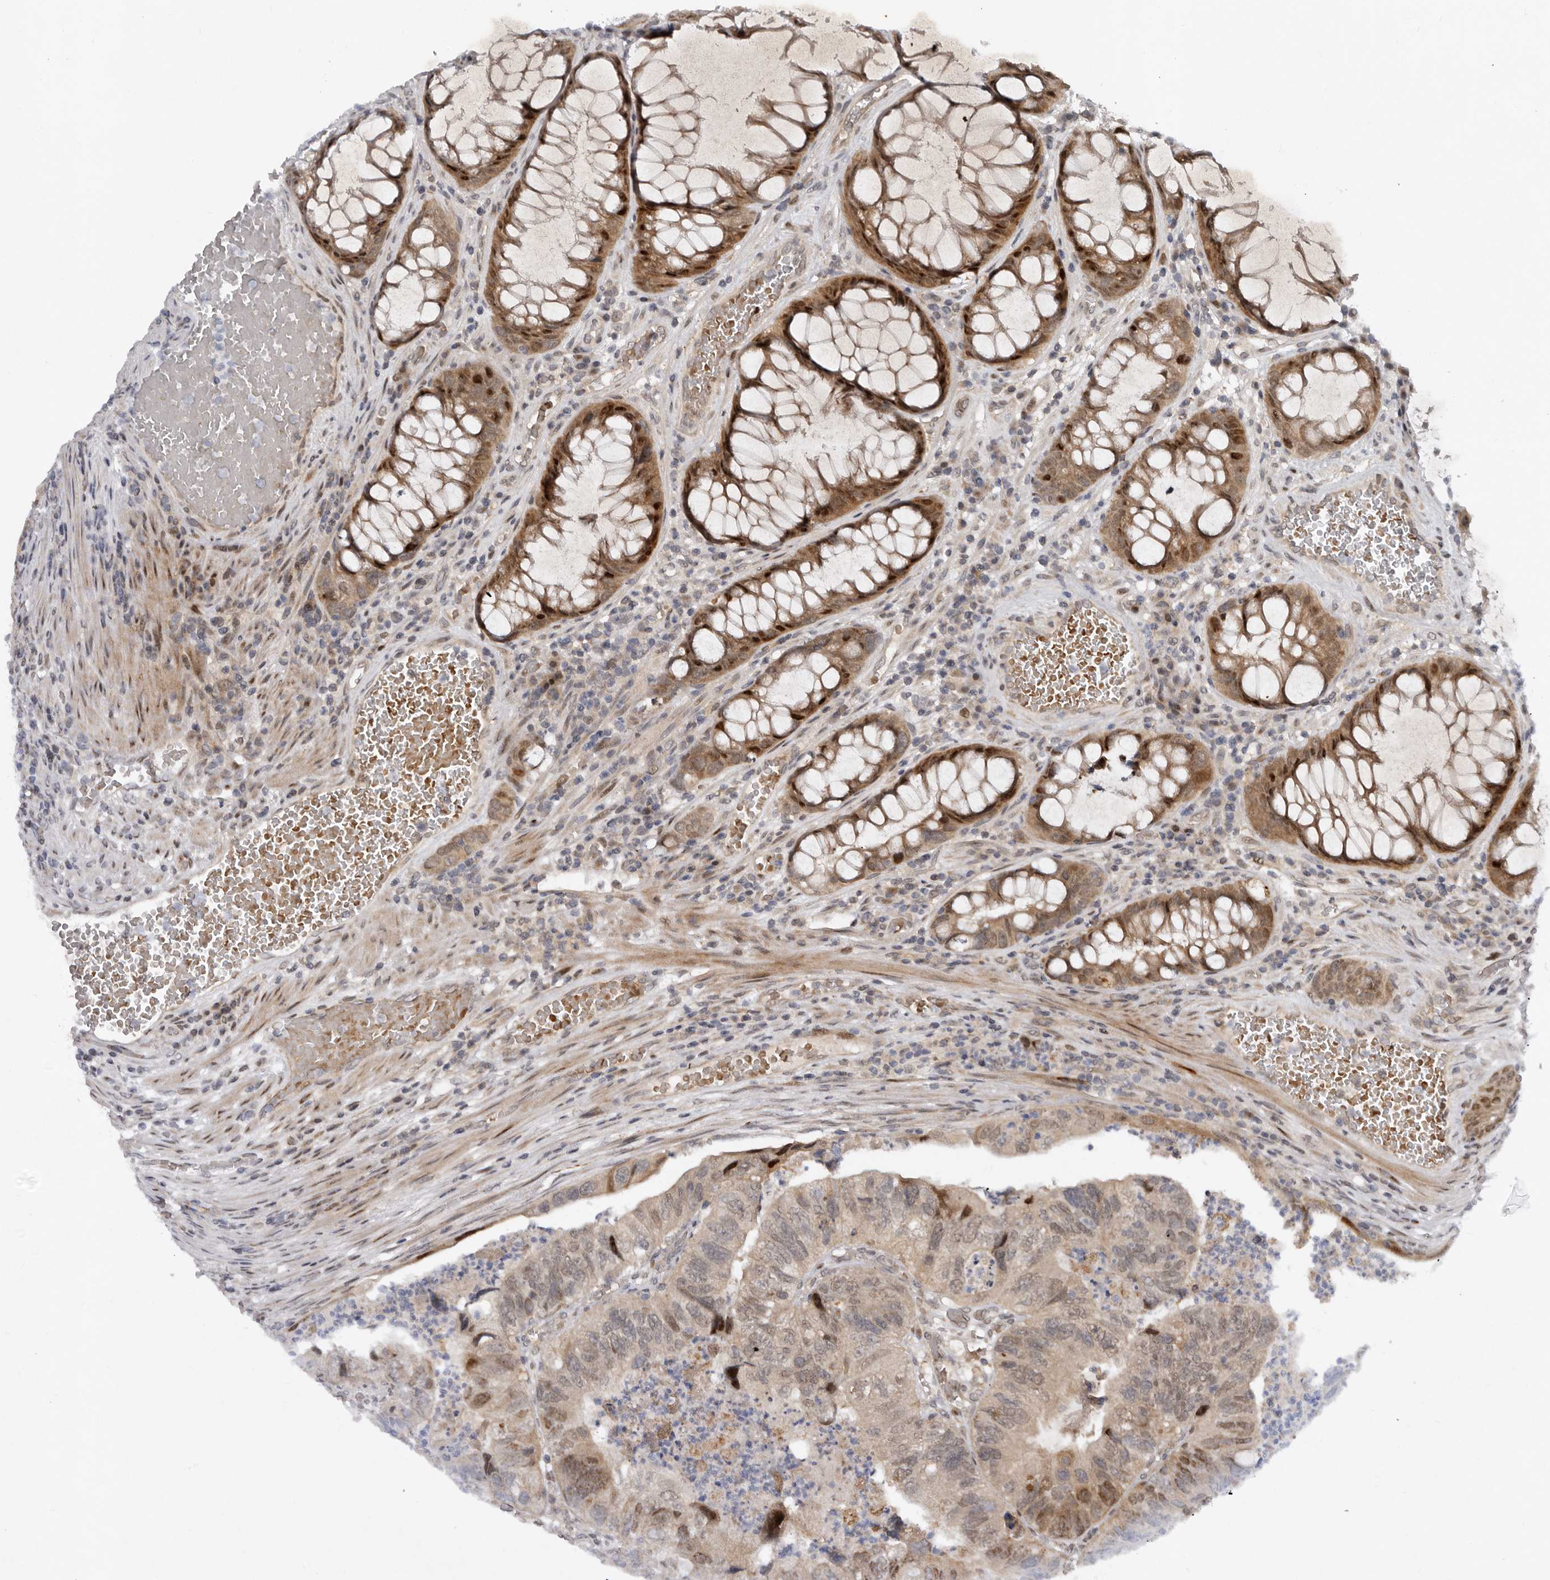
{"staining": {"intensity": "moderate", "quantity": "25%-75%", "location": "cytoplasmic/membranous,nuclear"}, "tissue": "colorectal cancer", "cell_type": "Tumor cells", "image_type": "cancer", "snomed": [{"axis": "morphology", "description": "Adenocarcinoma, NOS"}, {"axis": "topography", "description": "Rectum"}], "caption": "Colorectal adenocarcinoma stained for a protein (brown) demonstrates moderate cytoplasmic/membranous and nuclear positive expression in approximately 25%-75% of tumor cells.", "gene": "ABL1", "patient": {"sex": "male", "age": 63}}